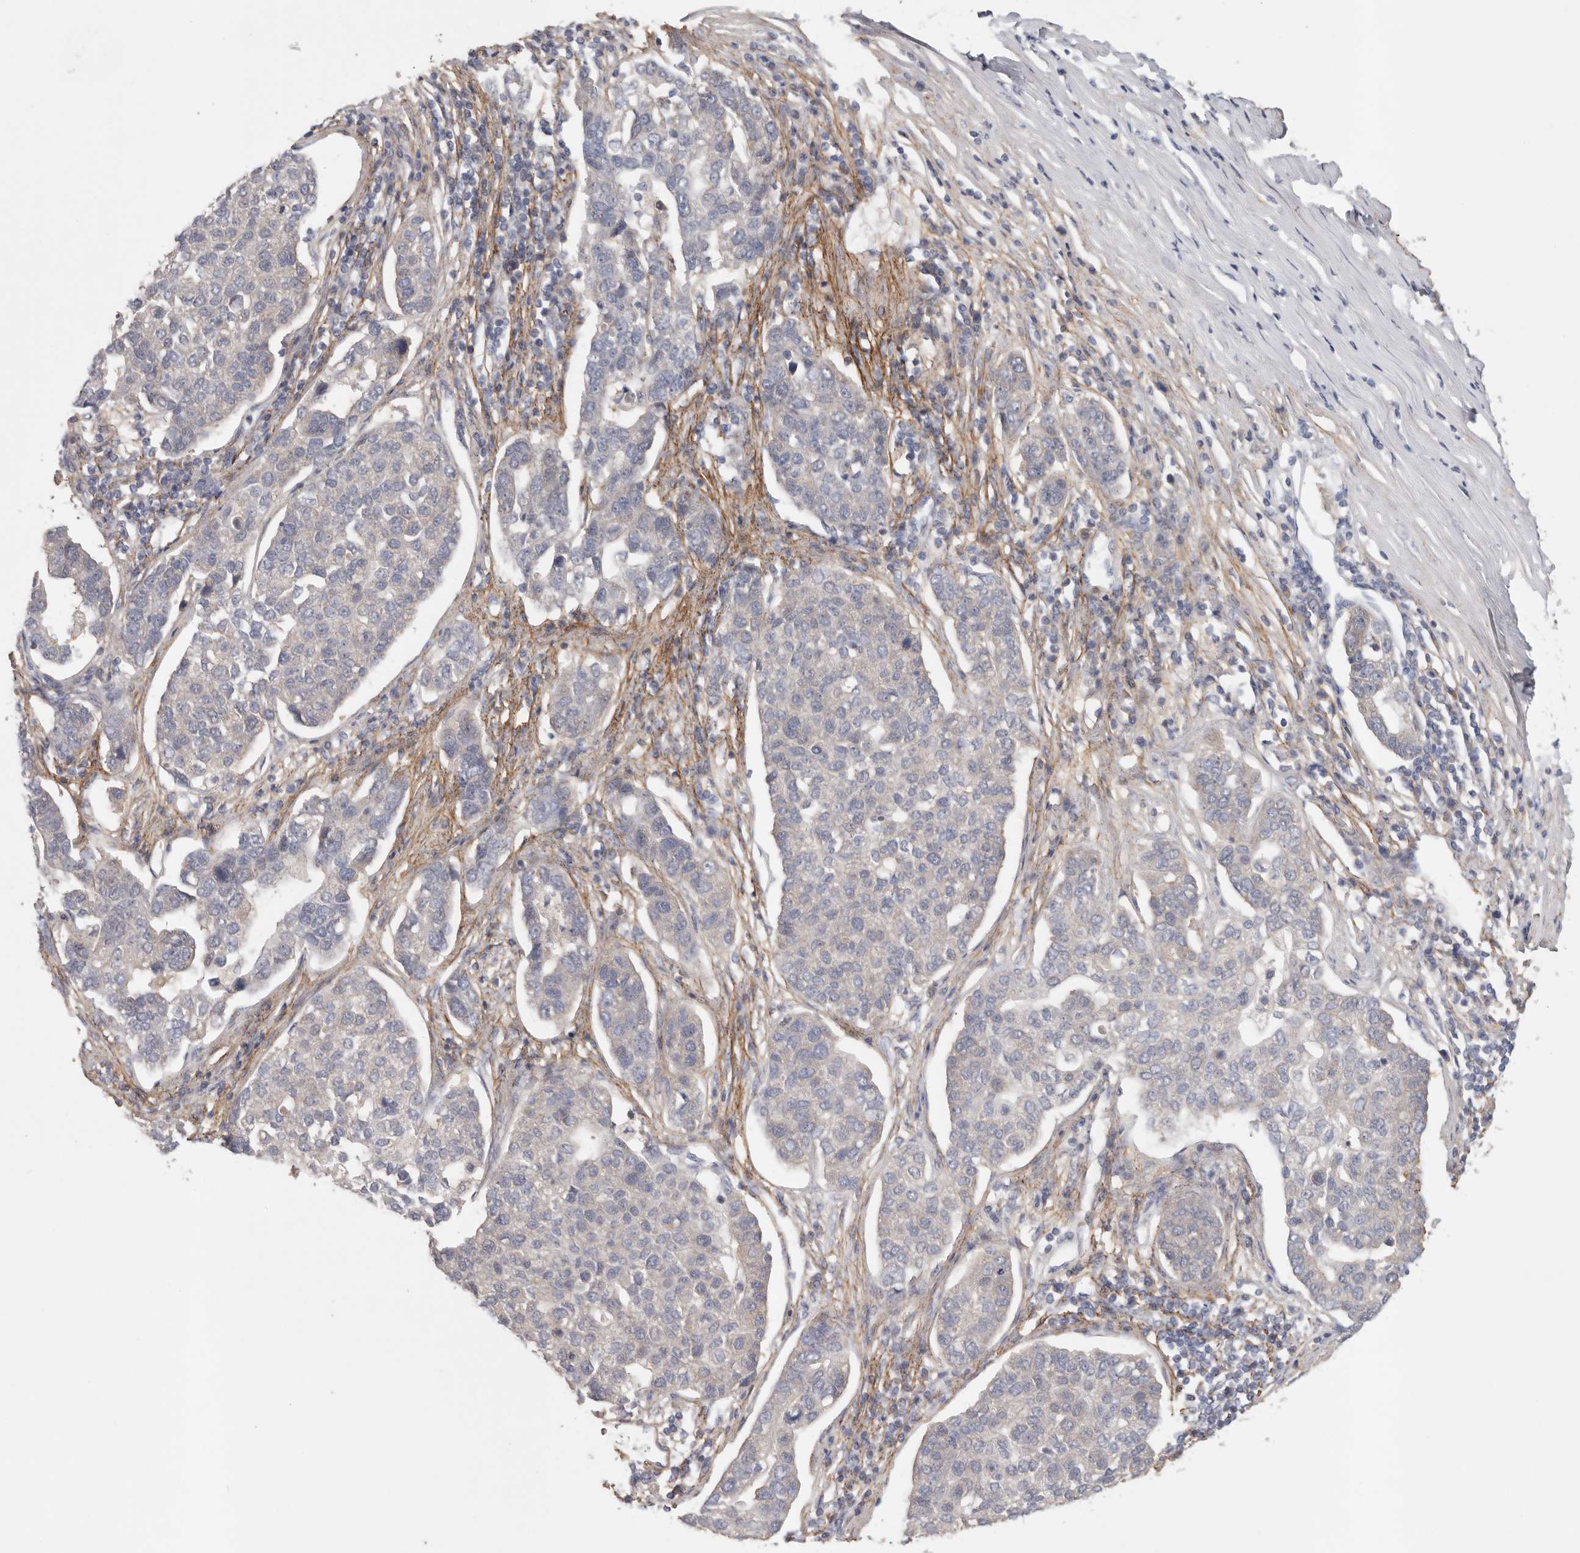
{"staining": {"intensity": "negative", "quantity": "none", "location": "none"}, "tissue": "pancreatic cancer", "cell_type": "Tumor cells", "image_type": "cancer", "snomed": [{"axis": "morphology", "description": "Adenocarcinoma, NOS"}, {"axis": "topography", "description": "Pancreas"}], "caption": "Immunohistochemistry of human pancreatic cancer exhibits no positivity in tumor cells.", "gene": "CFAP298", "patient": {"sex": "female", "age": 61}}